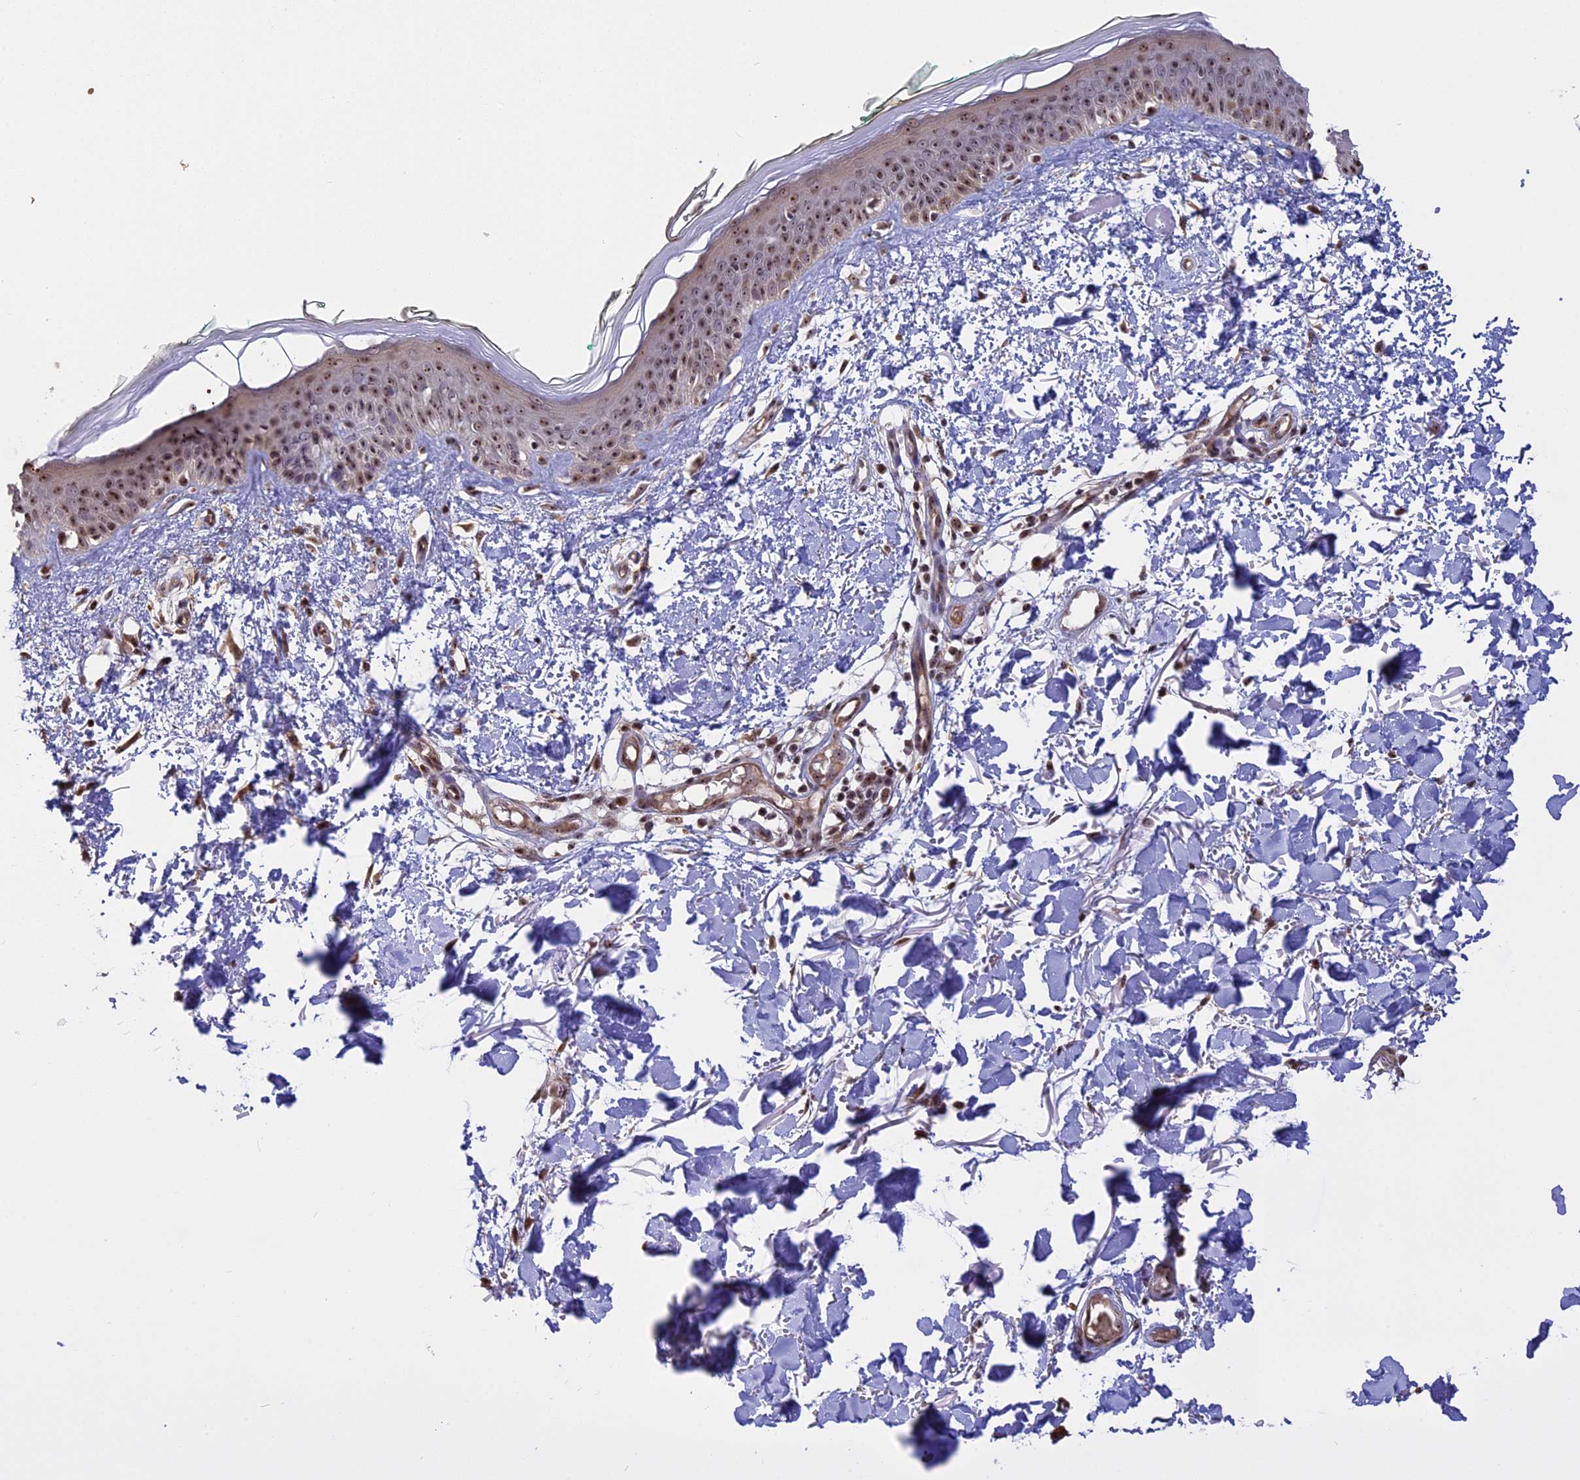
{"staining": {"intensity": "moderate", "quantity": ">75%", "location": "cytoplasmic/membranous,nuclear"}, "tissue": "skin", "cell_type": "Fibroblasts", "image_type": "normal", "snomed": [{"axis": "morphology", "description": "Normal tissue, NOS"}, {"axis": "topography", "description": "Skin"}], "caption": "This histopathology image demonstrates IHC staining of benign skin, with medium moderate cytoplasmic/membranous,nuclear positivity in approximately >75% of fibroblasts.", "gene": "MGA", "patient": {"sex": "male", "age": 62}}